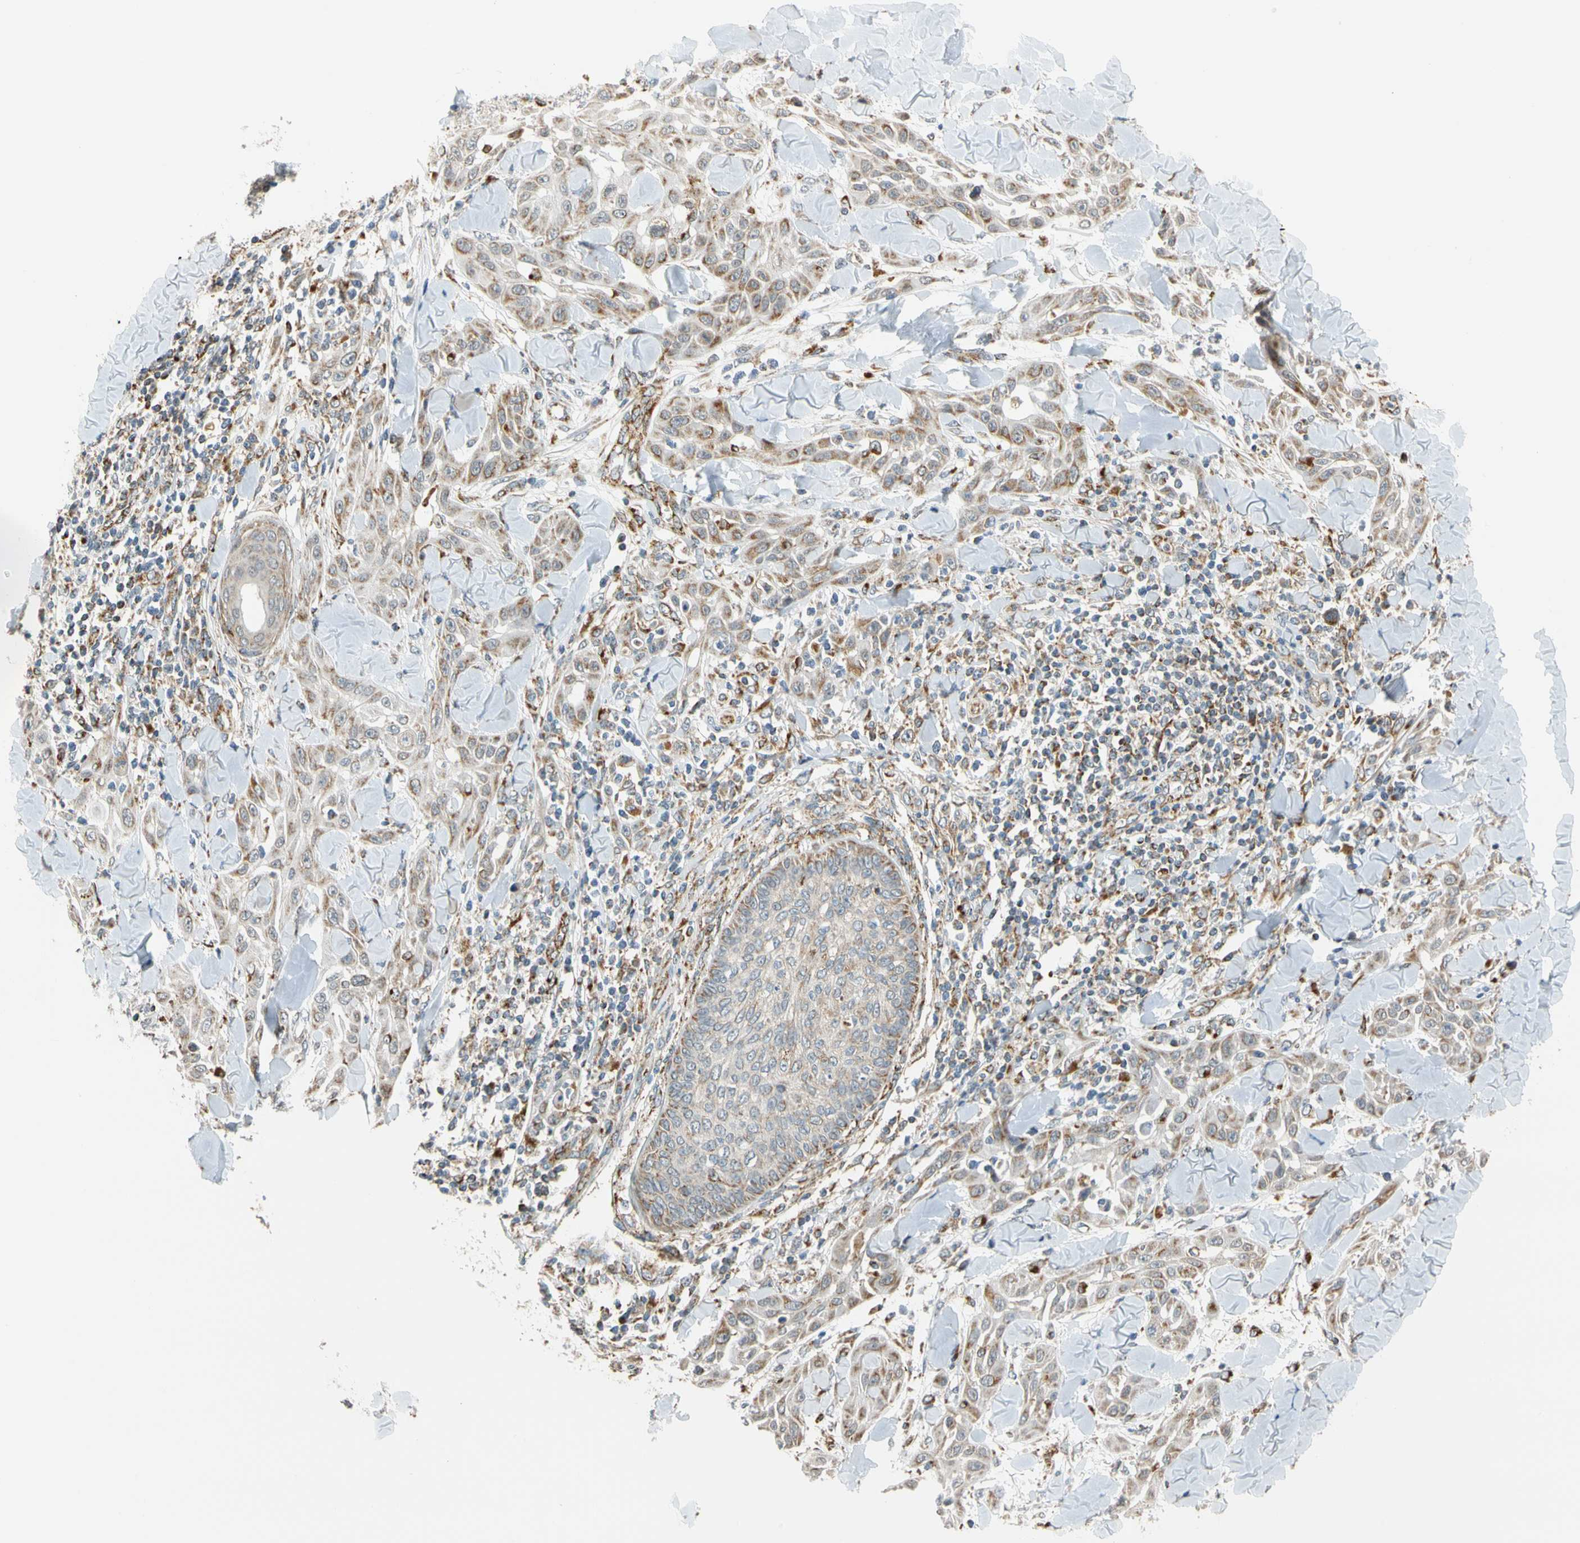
{"staining": {"intensity": "weak", "quantity": ">75%", "location": "cytoplasmic/membranous"}, "tissue": "skin cancer", "cell_type": "Tumor cells", "image_type": "cancer", "snomed": [{"axis": "morphology", "description": "Squamous cell carcinoma, NOS"}, {"axis": "topography", "description": "Skin"}], "caption": "Skin cancer (squamous cell carcinoma) was stained to show a protein in brown. There is low levels of weak cytoplasmic/membranous expression in approximately >75% of tumor cells.", "gene": "SFXN3", "patient": {"sex": "male", "age": 24}}